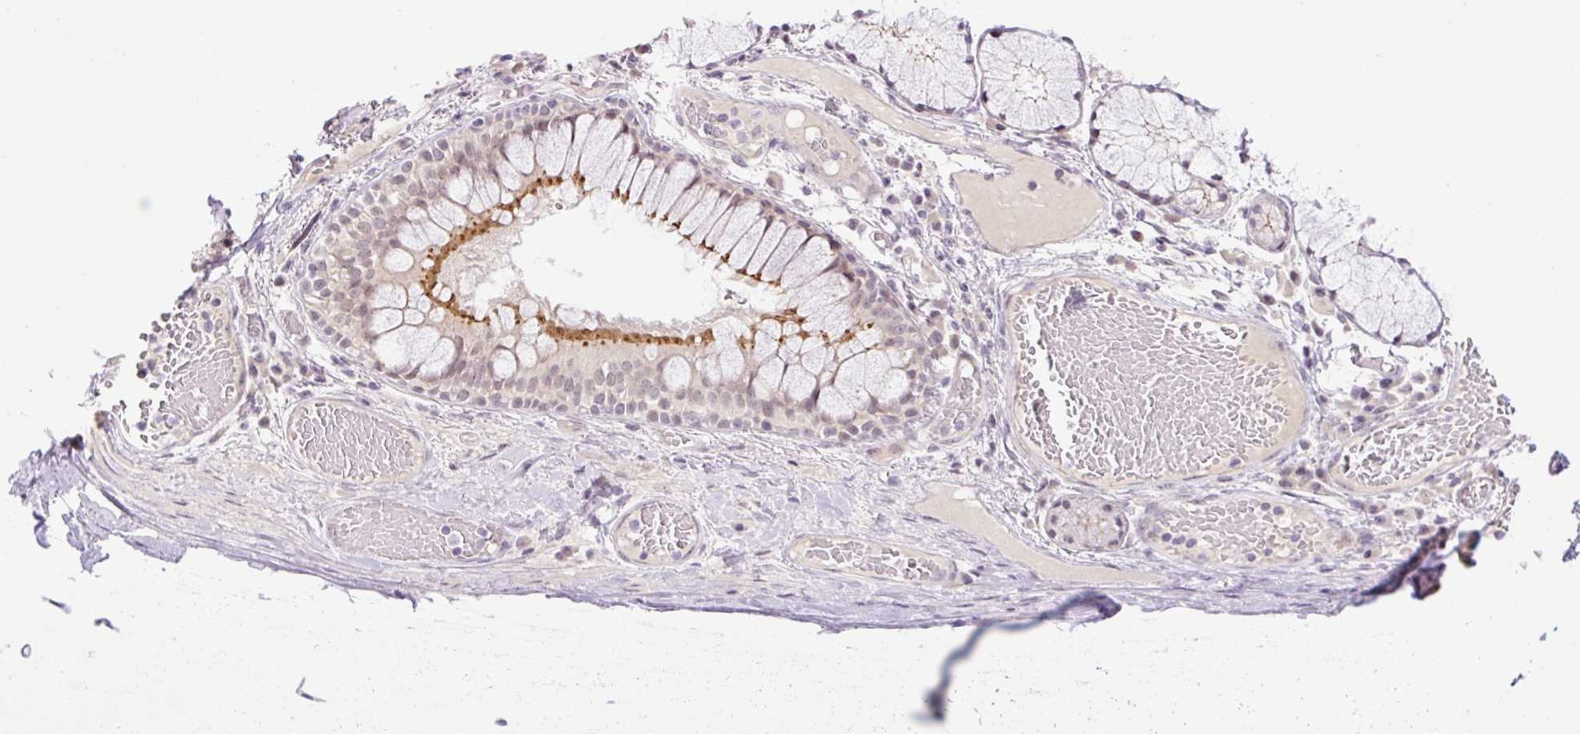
{"staining": {"intensity": "negative", "quantity": "none", "location": "none"}, "tissue": "adipose tissue", "cell_type": "Adipocytes", "image_type": "normal", "snomed": [{"axis": "morphology", "description": "Normal tissue, NOS"}, {"axis": "topography", "description": "Cartilage tissue"}, {"axis": "topography", "description": "Bronchus"}], "caption": "A histopathology image of human adipose tissue is negative for staining in adipocytes. (Brightfield microscopy of DAB IHC at high magnification).", "gene": "ICE1", "patient": {"sex": "male", "age": 56}}